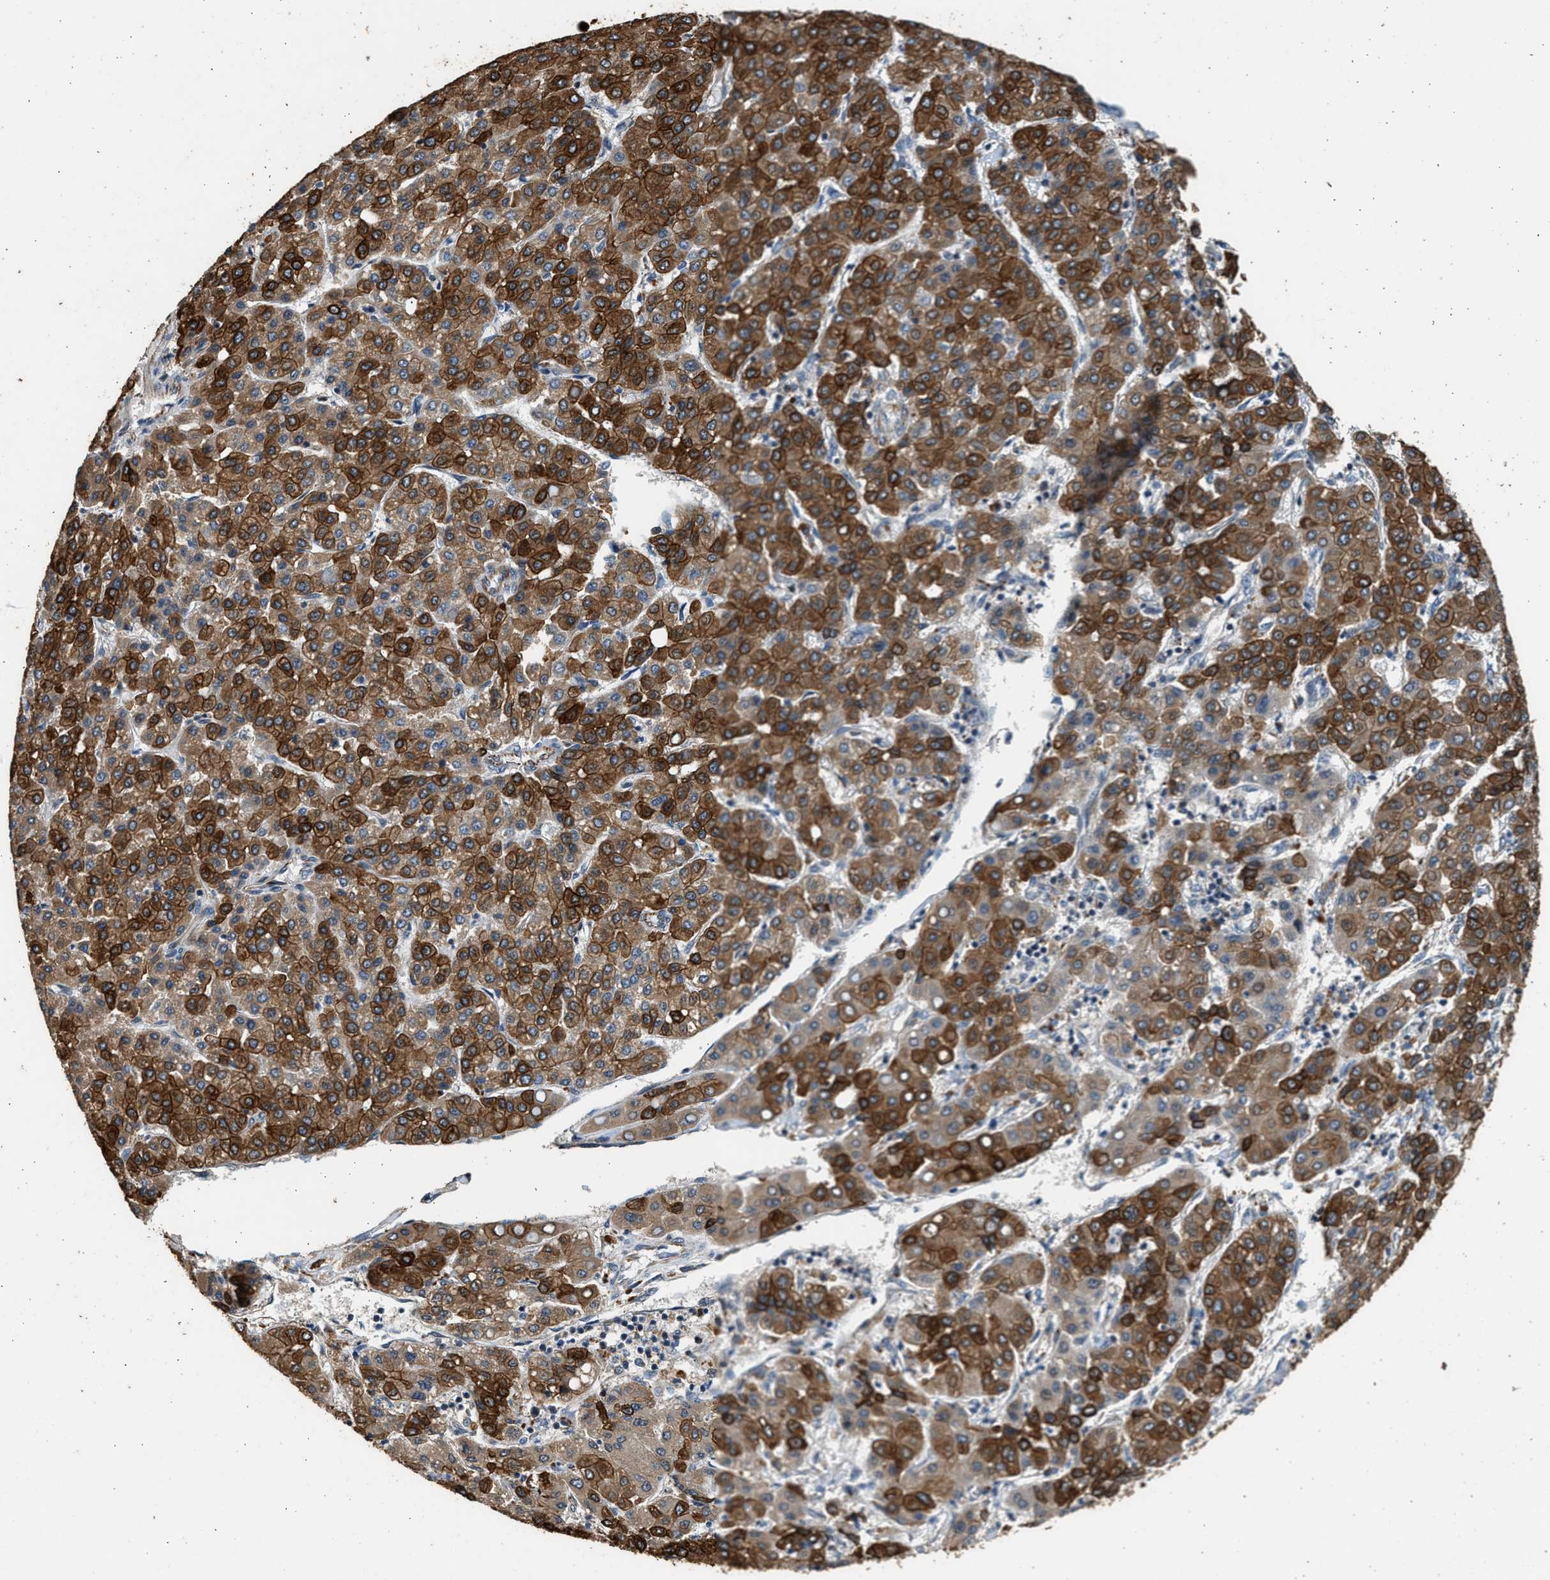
{"staining": {"intensity": "strong", "quantity": ">75%", "location": "cytoplasmic/membranous"}, "tissue": "liver cancer", "cell_type": "Tumor cells", "image_type": "cancer", "snomed": [{"axis": "morphology", "description": "Carcinoma, Hepatocellular, NOS"}, {"axis": "topography", "description": "Liver"}], "caption": "Brown immunohistochemical staining in human liver cancer (hepatocellular carcinoma) reveals strong cytoplasmic/membranous staining in approximately >75% of tumor cells.", "gene": "PCLO", "patient": {"sex": "male", "age": 65}}